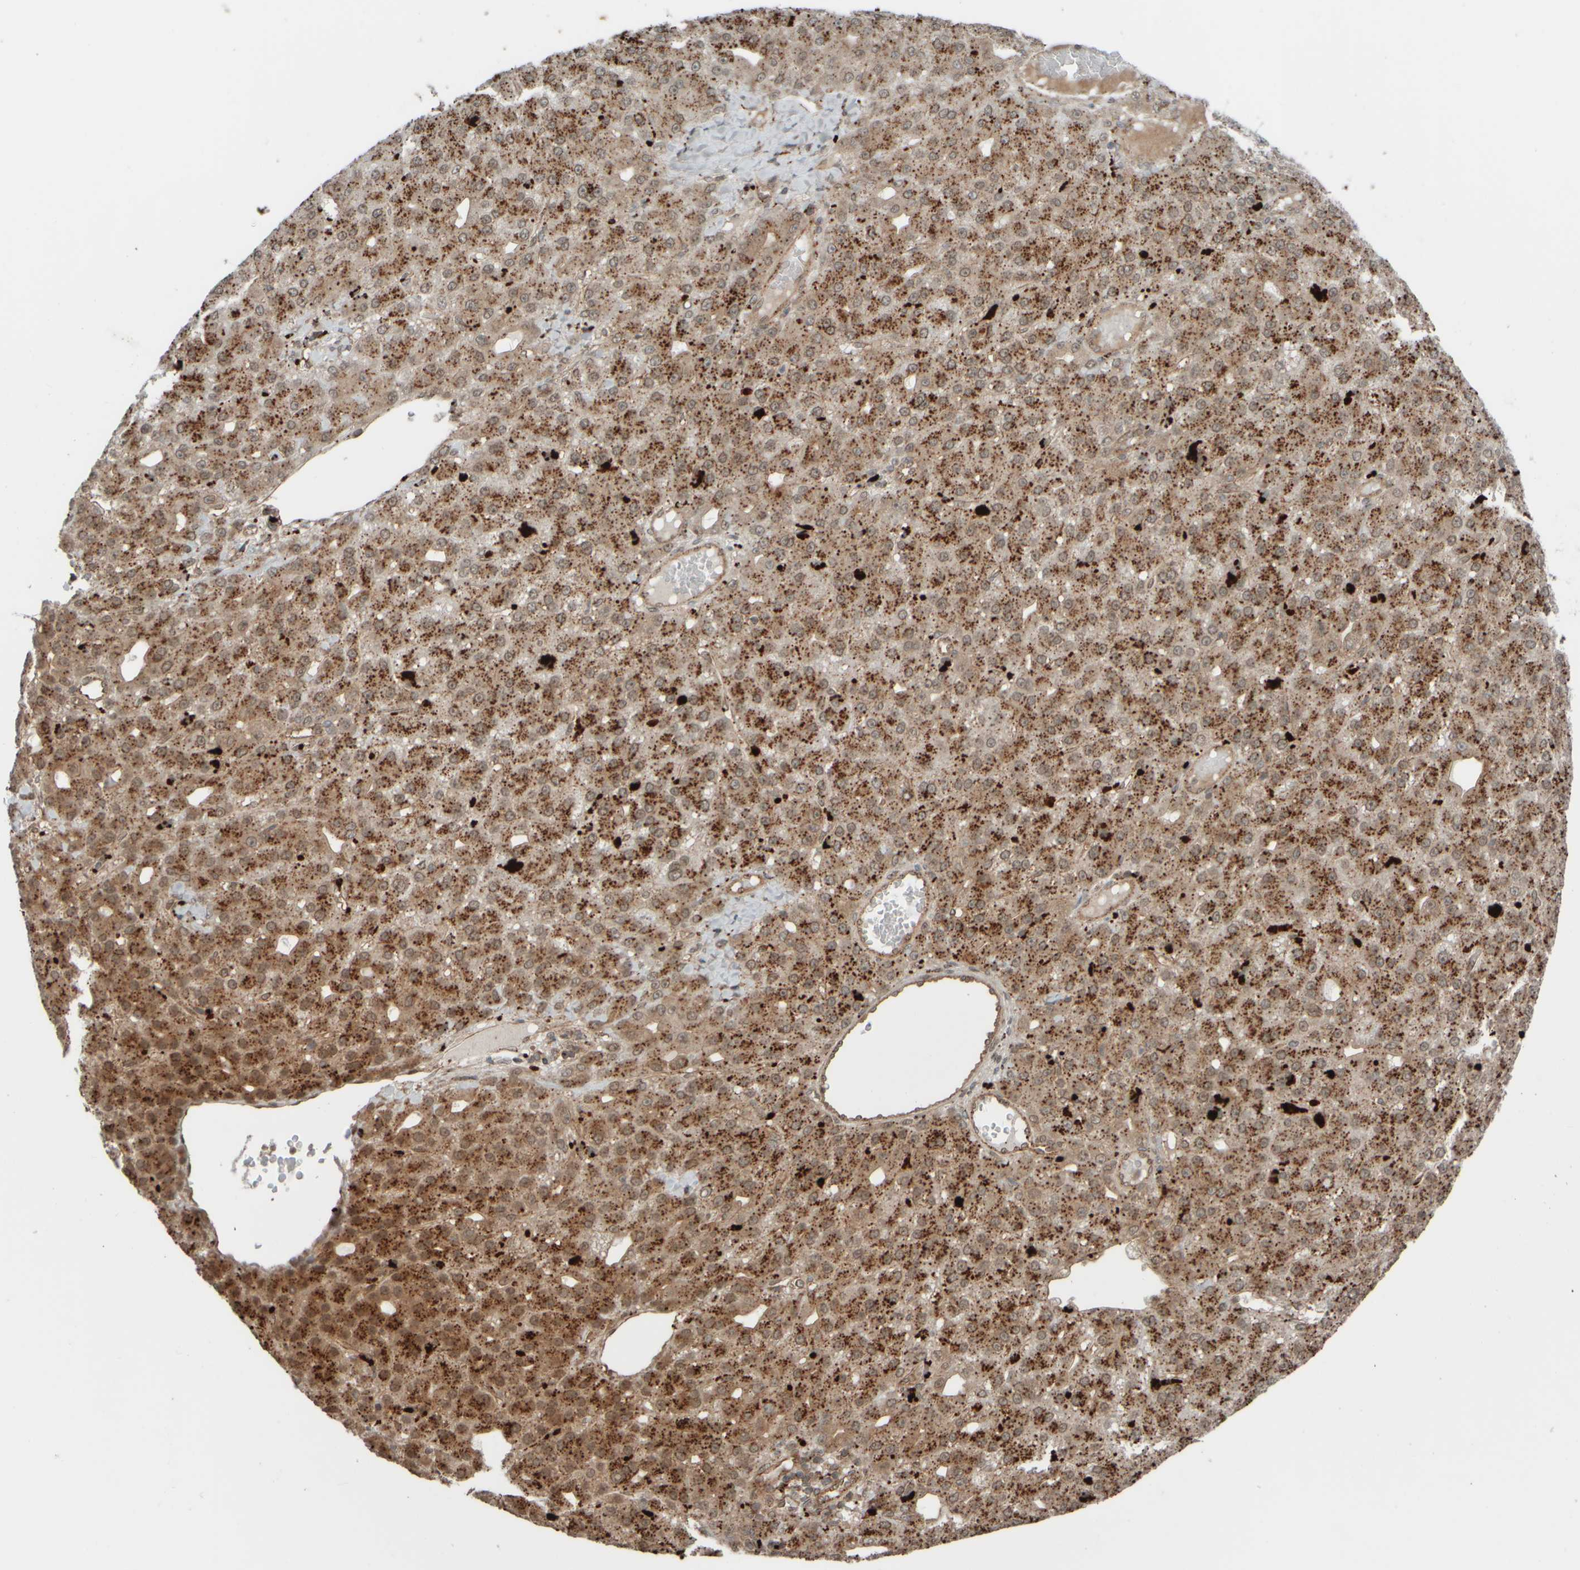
{"staining": {"intensity": "moderate", "quantity": ">75%", "location": "cytoplasmic/membranous"}, "tissue": "liver cancer", "cell_type": "Tumor cells", "image_type": "cancer", "snomed": [{"axis": "morphology", "description": "Carcinoma, Hepatocellular, NOS"}, {"axis": "topography", "description": "Liver"}], "caption": "This is a histology image of IHC staining of liver cancer (hepatocellular carcinoma), which shows moderate positivity in the cytoplasmic/membranous of tumor cells.", "gene": "GIGYF1", "patient": {"sex": "male", "age": 67}}